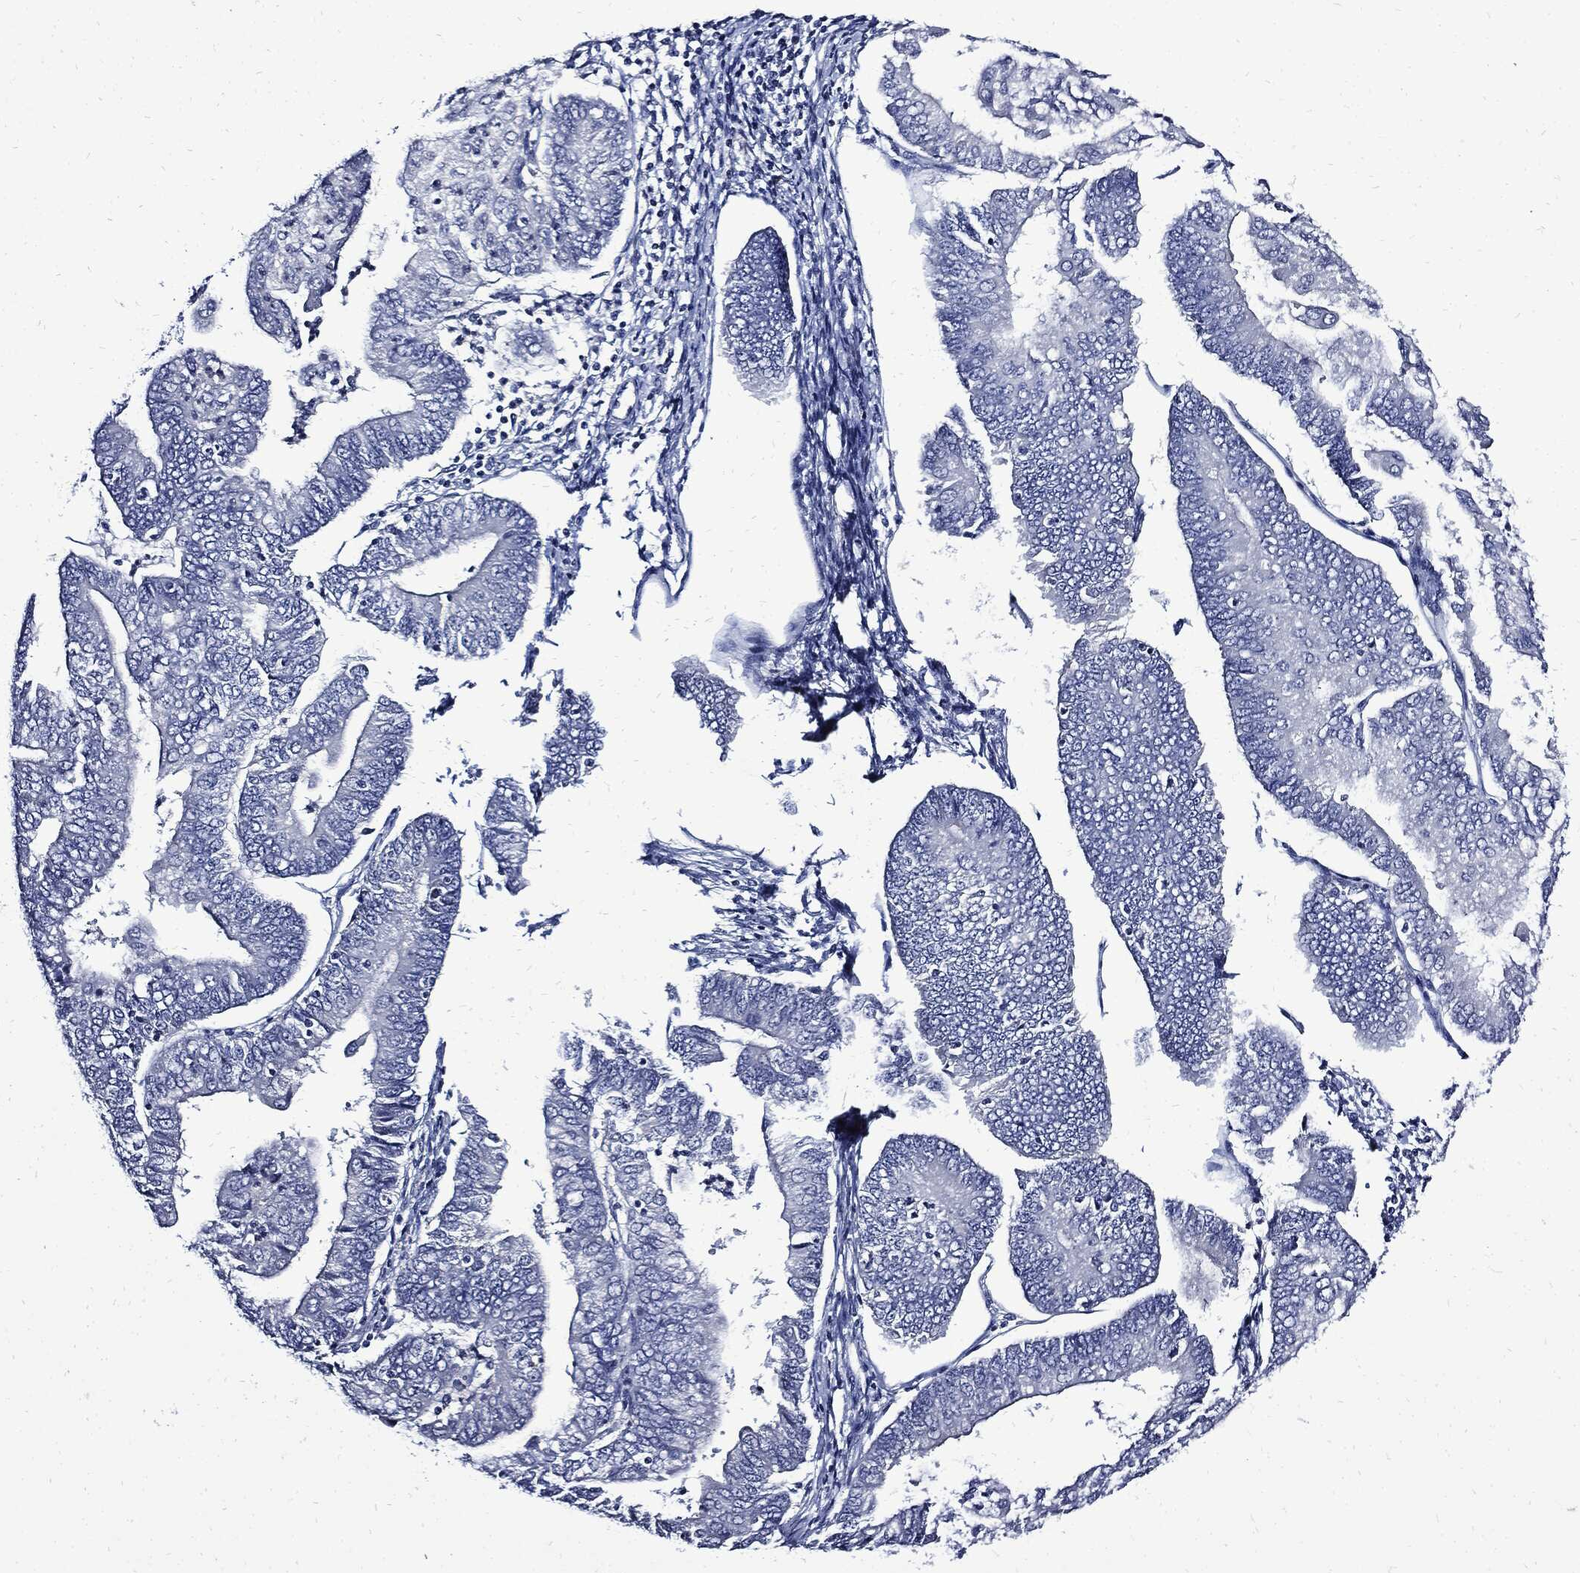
{"staining": {"intensity": "negative", "quantity": "none", "location": "none"}, "tissue": "endometrial cancer", "cell_type": "Tumor cells", "image_type": "cancer", "snomed": [{"axis": "morphology", "description": "Adenocarcinoma, NOS"}, {"axis": "topography", "description": "Endometrium"}], "caption": "DAB (3,3'-diaminobenzidine) immunohistochemical staining of human endometrial cancer (adenocarcinoma) exhibits no significant positivity in tumor cells. (Immunohistochemistry (ihc), brightfield microscopy, high magnification).", "gene": "CPE", "patient": {"sex": "female", "age": 56}}